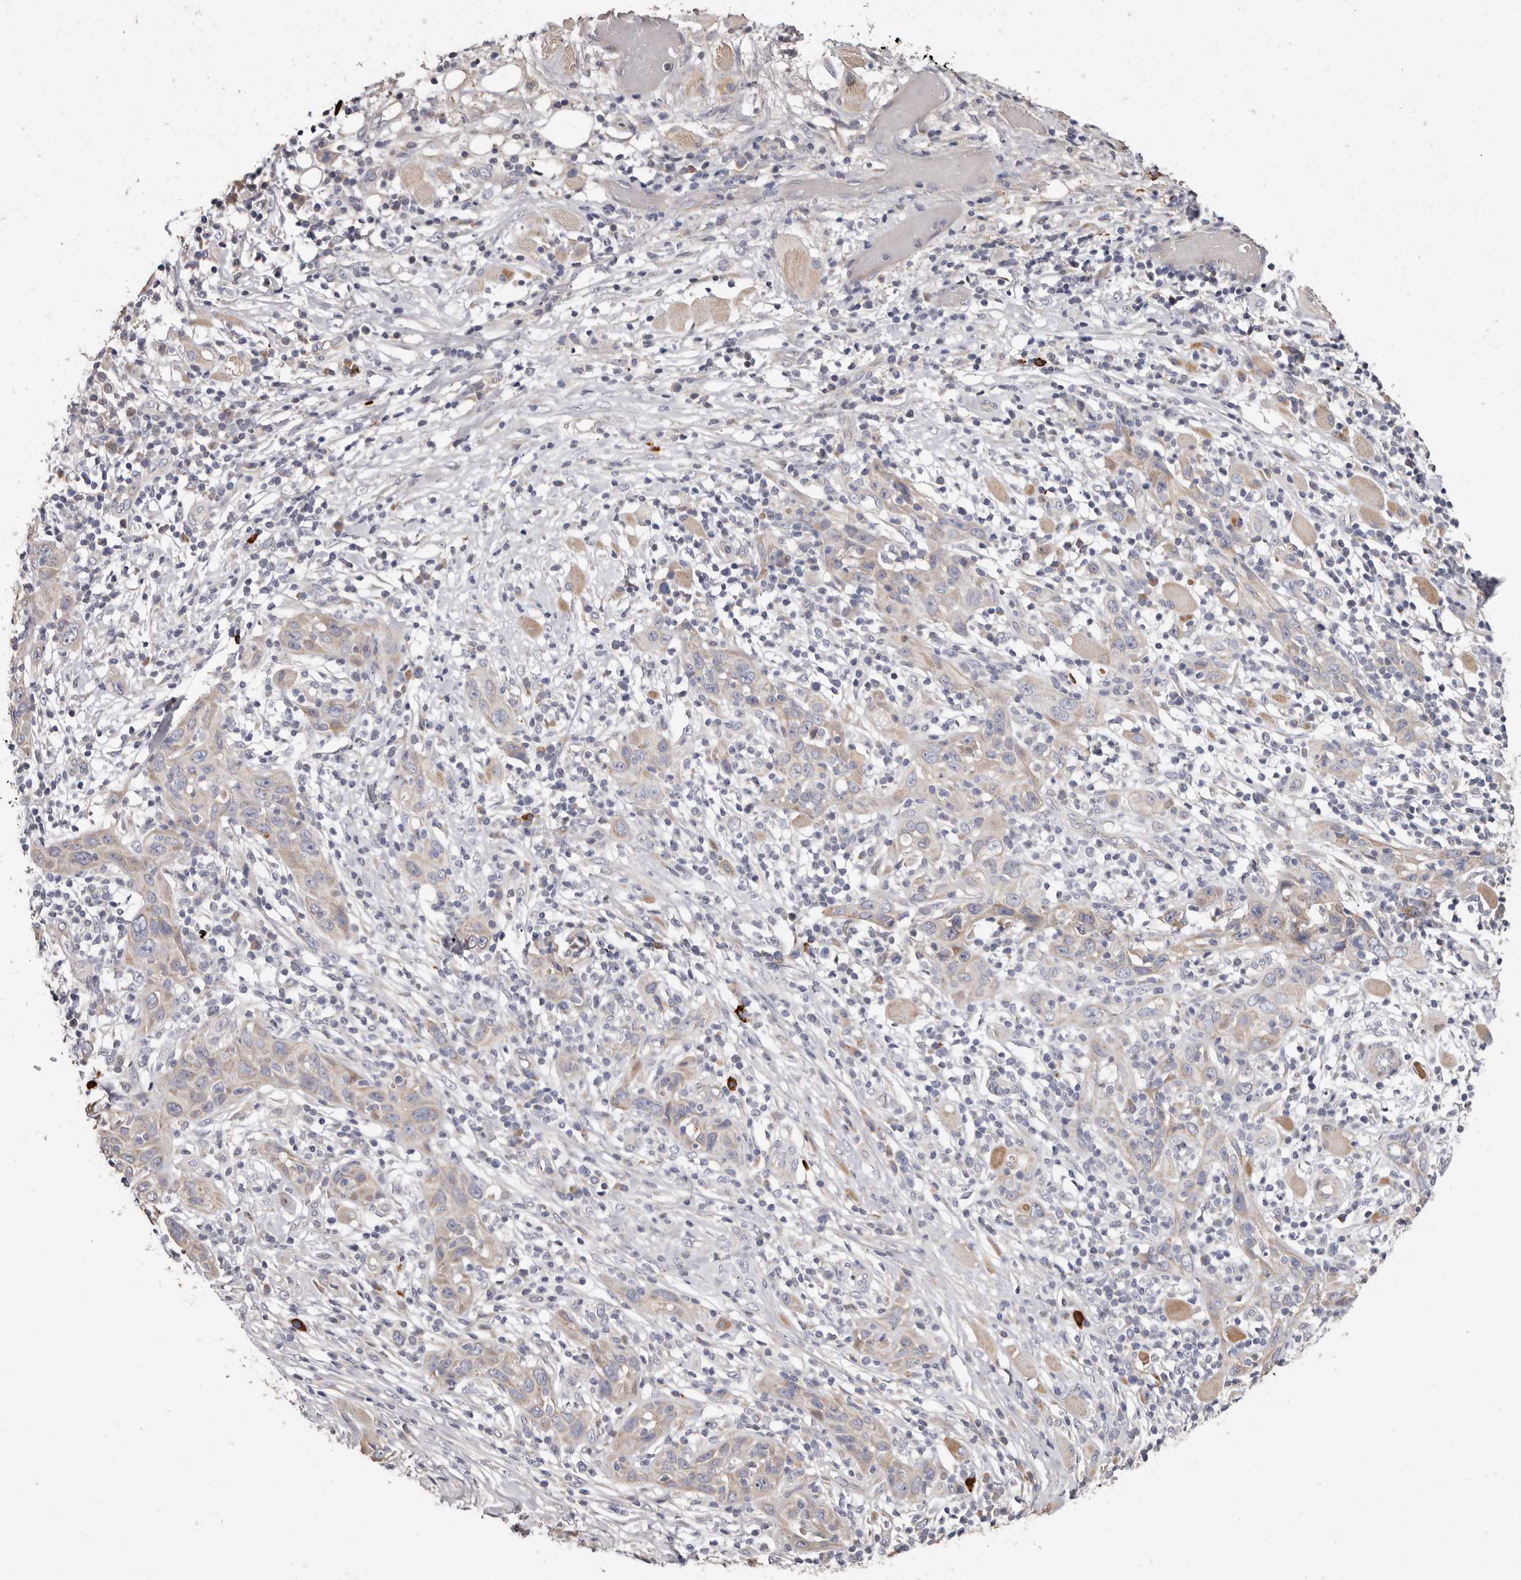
{"staining": {"intensity": "weak", "quantity": "<25%", "location": "cytoplasmic/membranous"}, "tissue": "skin cancer", "cell_type": "Tumor cells", "image_type": "cancer", "snomed": [{"axis": "morphology", "description": "Squamous cell carcinoma, NOS"}, {"axis": "topography", "description": "Skin"}], "caption": "A high-resolution image shows IHC staining of squamous cell carcinoma (skin), which demonstrates no significant positivity in tumor cells.", "gene": "SPTA1", "patient": {"sex": "female", "age": 88}}